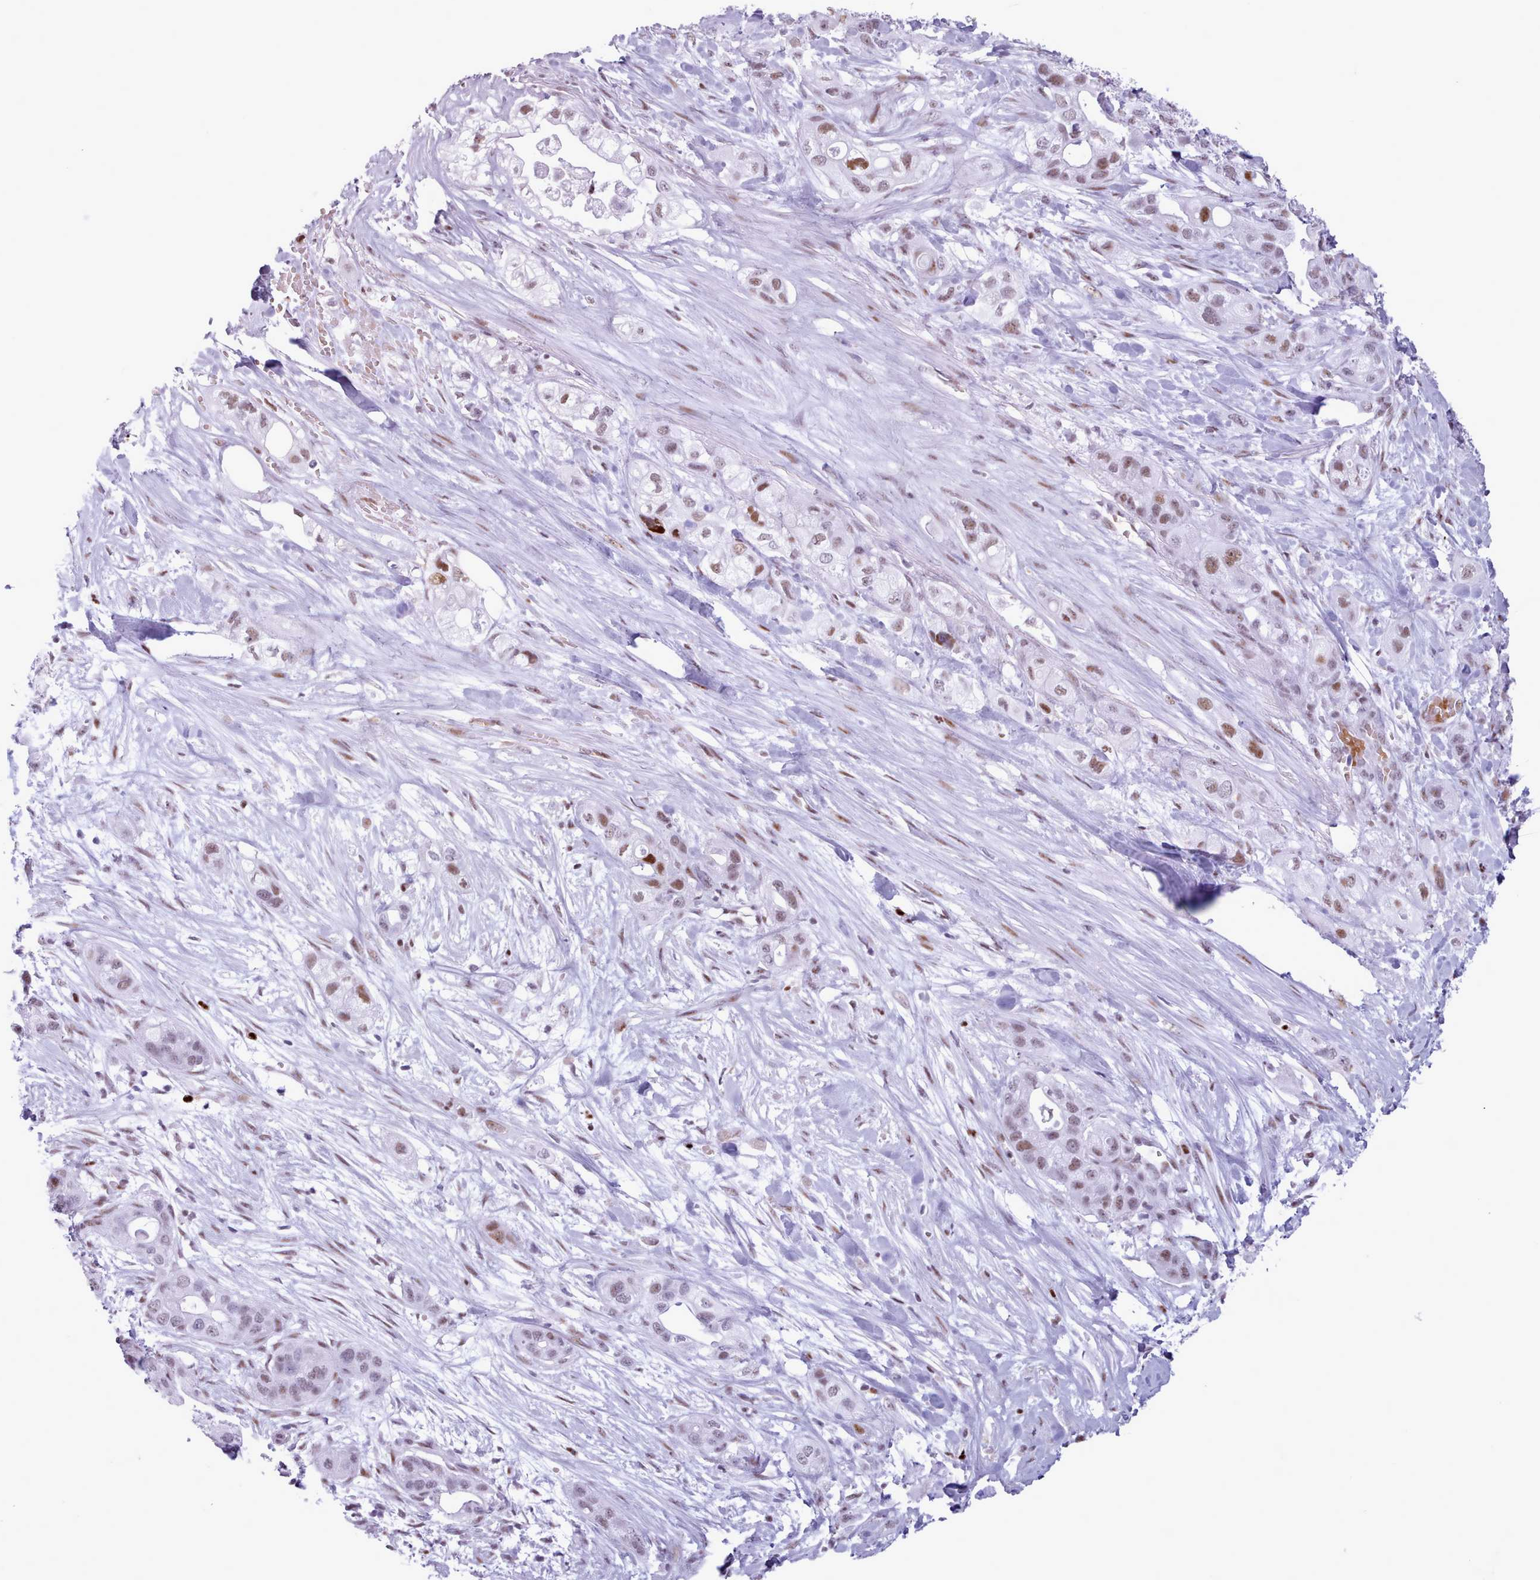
{"staining": {"intensity": "moderate", "quantity": ">75%", "location": "nuclear"}, "tissue": "pancreatic cancer", "cell_type": "Tumor cells", "image_type": "cancer", "snomed": [{"axis": "morphology", "description": "Adenocarcinoma, NOS"}, {"axis": "topography", "description": "Pancreas"}], "caption": "A histopathology image of pancreatic cancer stained for a protein reveals moderate nuclear brown staining in tumor cells. (DAB IHC with brightfield microscopy, high magnification).", "gene": "SRSF4", "patient": {"sex": "male", "age": 44}}